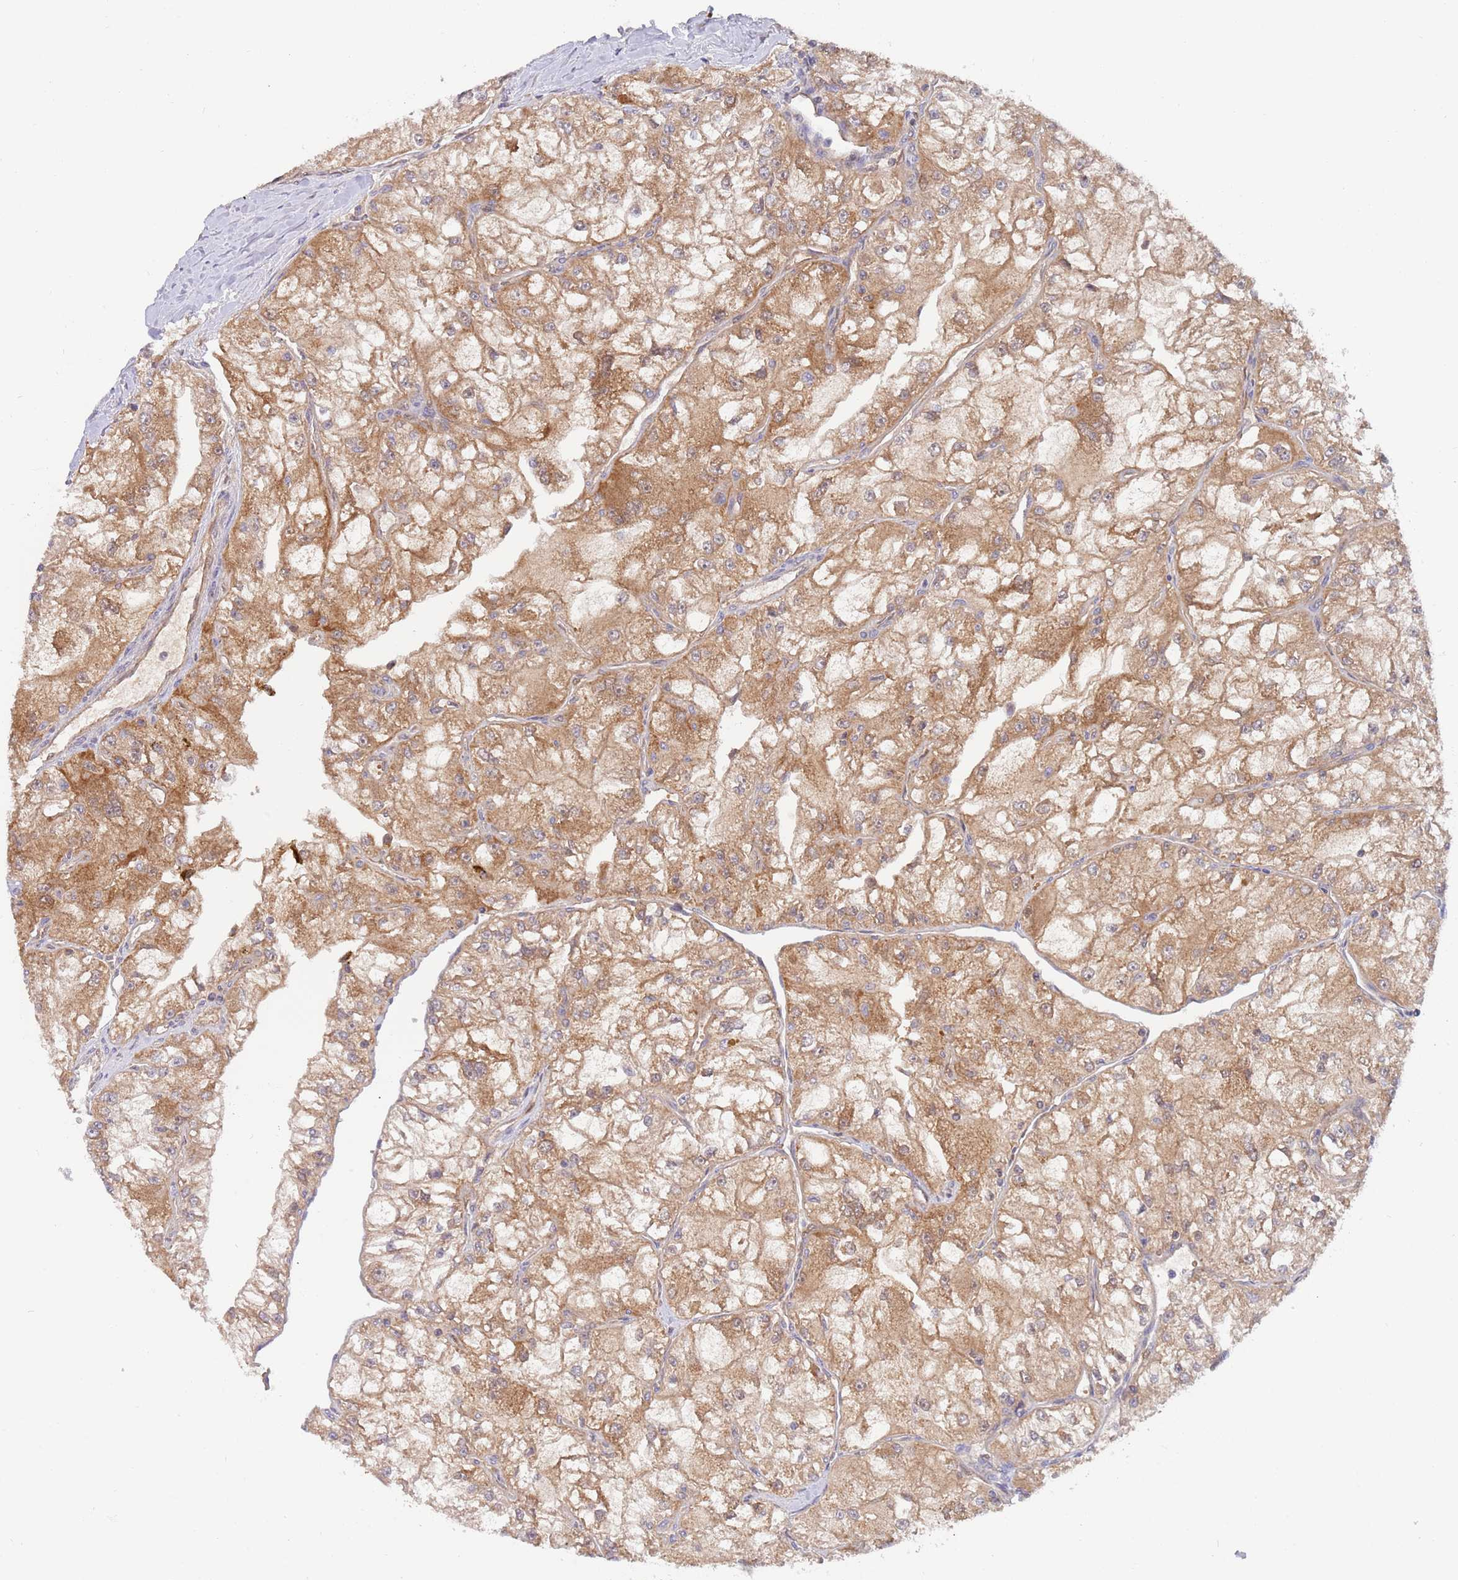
{"staining": {"intensity": "moderate", "quantity": ">75%", "location": "cytoplasmic/membranous"}, "tissue": "renal cancer", "cell_type": "Tumor cells", "image_type": "cancer", "snomed": [{"axis": "morphology", "description": "Adenocarcinoma, NOS"}, {"axis": "topography", "description": "Kidney"}], "caption": "The micrograph demonstrates a brown stain indicating the presence of a protein in the cytoplasmic/membranous of tumor cells in renal cancer (adenocarcinoma).", "gene": "GUK1", "patient": {"sex": "female", "age": 72}}